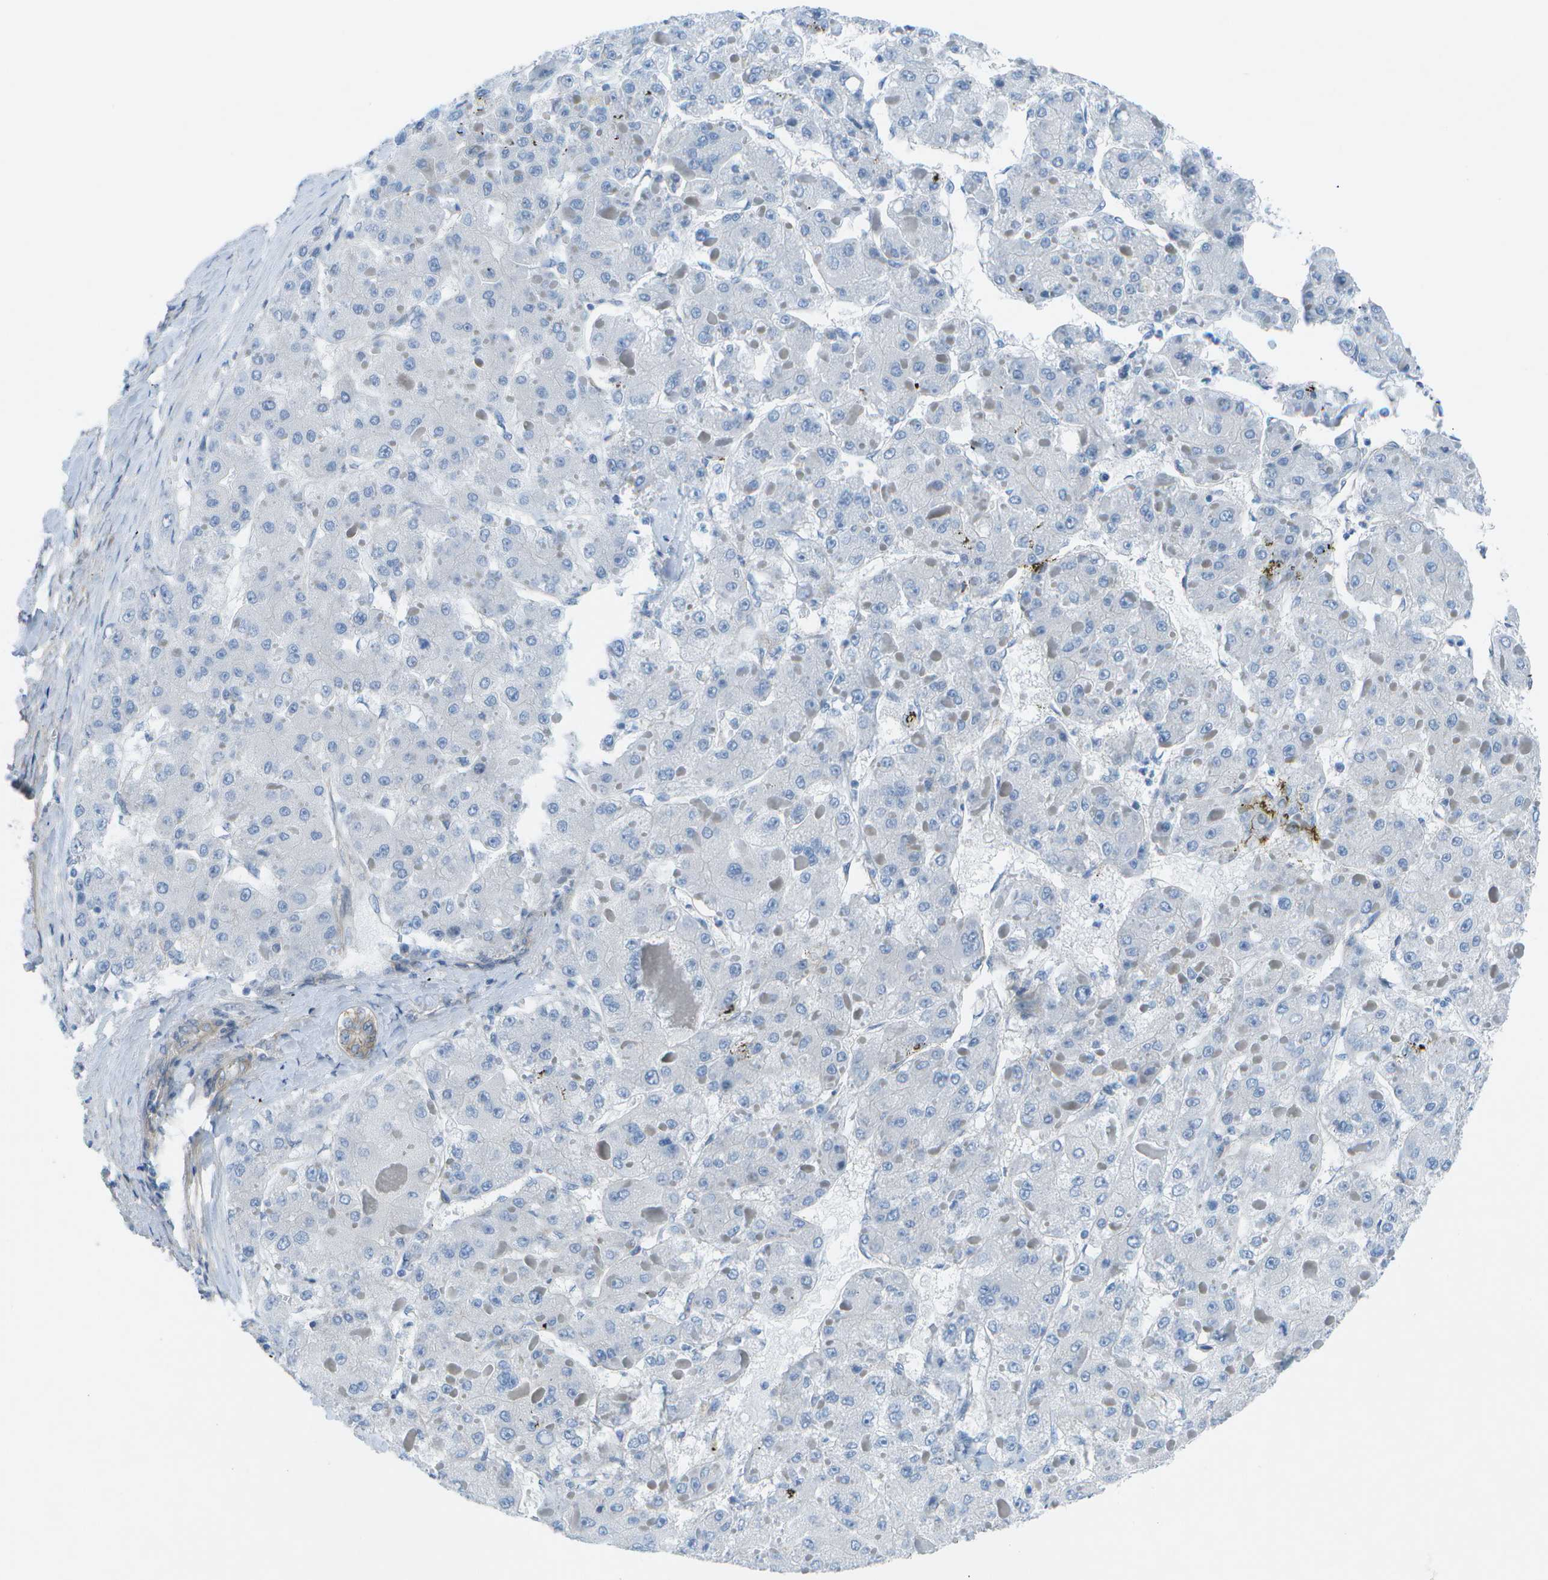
{"staining": {"intensity": "negative", "quantity": "none", "location": "none"}, "tissue": "liver cancer", "cell_type": "Tumor cells", "image_type": "cancer", "snomed": [{"axis": "morphology", "description": "Carcinoma, Hepatocellular, NOS"}, {"axis": "topography", "description": "Liver"}], "caption": "Immunohistochemical staining of liver hepatocellular carcinoma reveals no significant positivity in tumor cells.", "gene": "SORBS3", "patient": {"sex": "female", "age": 73}}